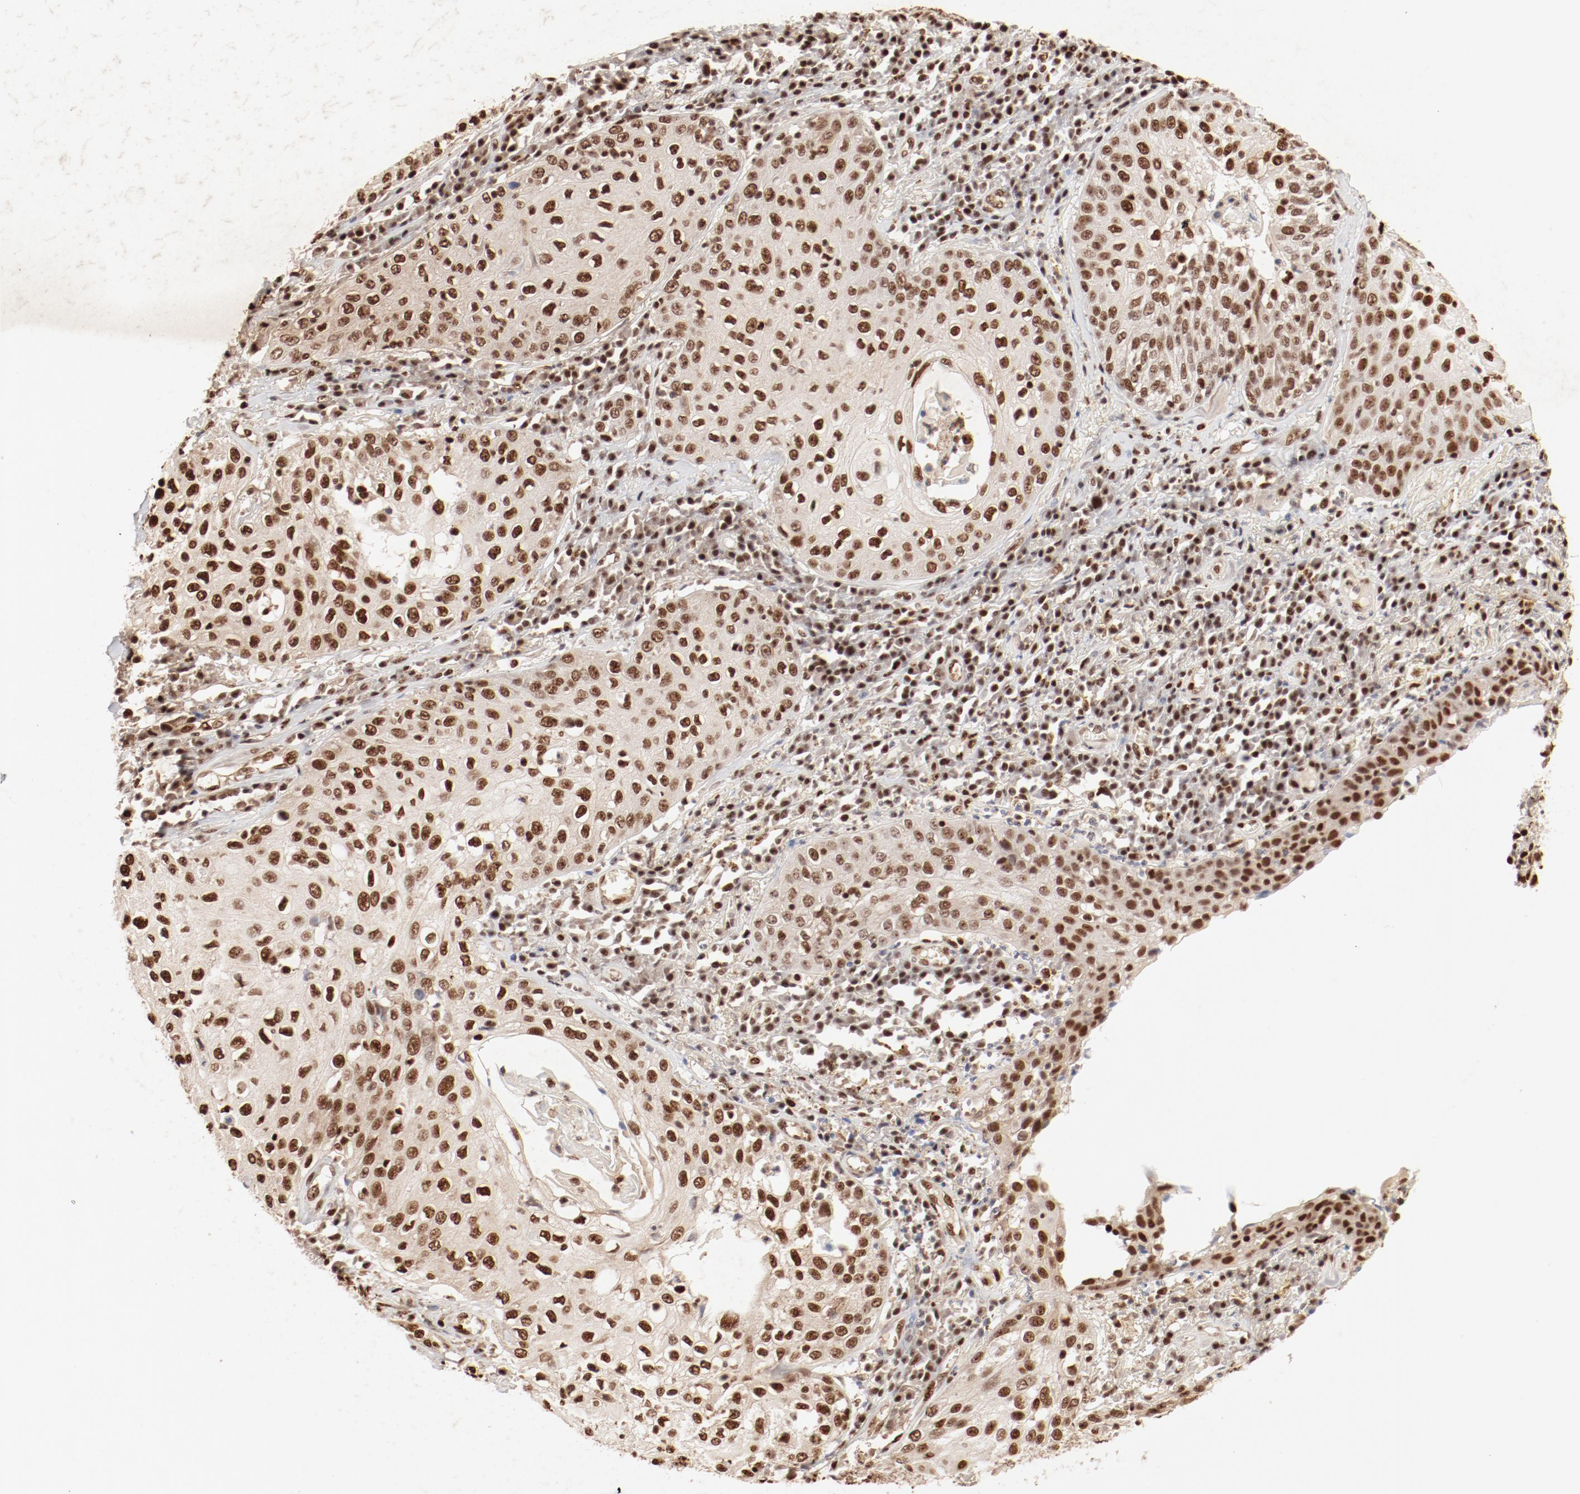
{"staining": {"intensity": "strong", "quantity": ">75%", "location": "nuclear"}, "tissue": "skin cancer", "cell_type": "Tumor cells", "image_type": "cancer", "snomed": [{"axis": "morphology", "description": "Squamous cell carcinoma, NOS"}, {"axis": "topography", "description": "Skin"}], "caption": "Skin cancer (squamous cell carcinoma) stained for a protein (brown) demonstrates strong nuclear positive expression in approximately >75% of tumor cells.", "gene": "FAM50A", "patient": {"sex": "male", "age": 65}}